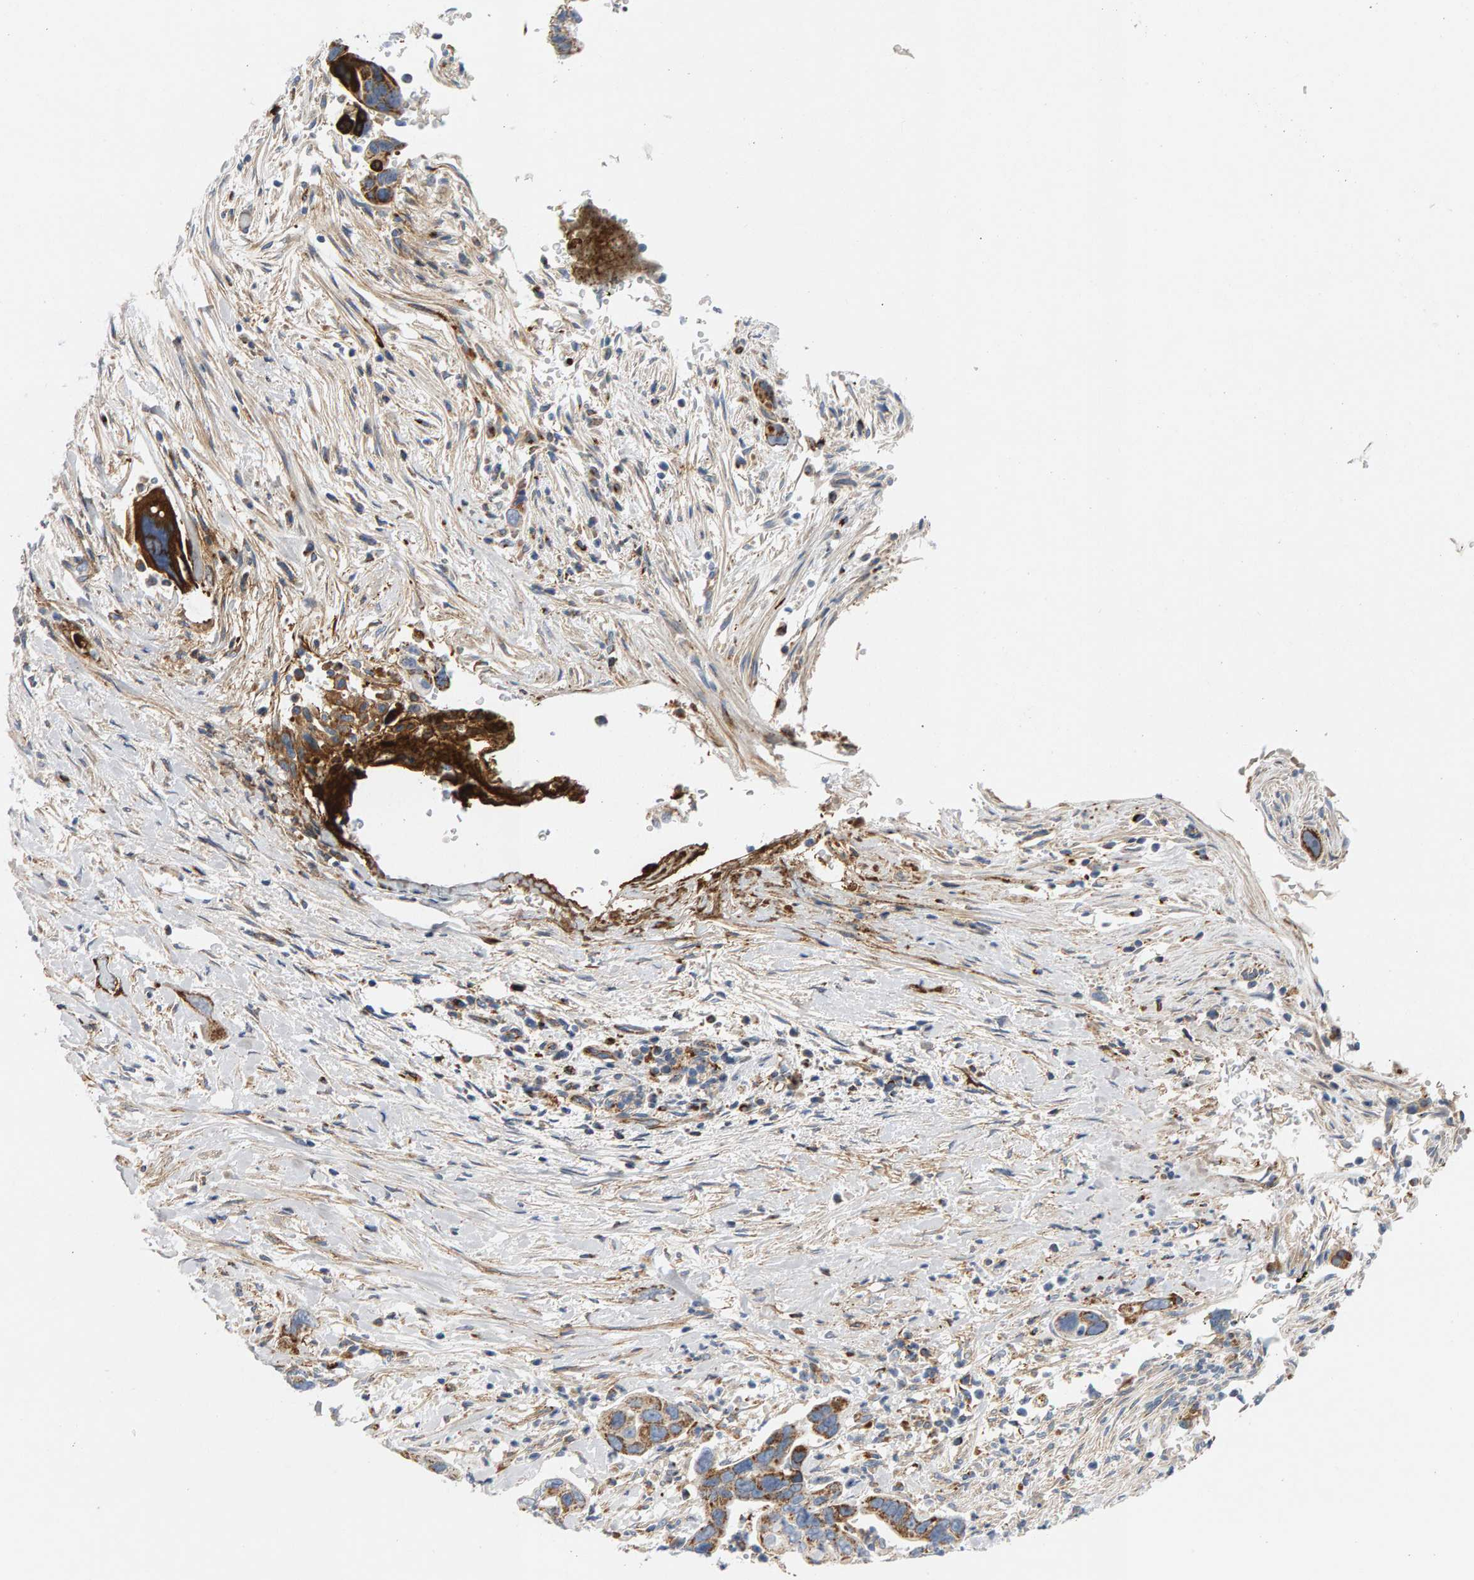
{"staining": {"intensity": "strong", "quantity": ">75%", "location": "cytoplasmic/membranous"}, "tissue": "pancreatic cancer", "cell_type": "Tumor cells", "image_type": "cancer", "snomed": [{"axis": "morphology", "description": "Adenocarcinoma, NOS"}, {"axis": "topography", "description": "Pancreas"}], "caption": "Protein expression analysis of pancreatic cancer (adenocarcinoma) exhibits strong cytoplasmic/membranous staining in approximately >75% of tumor cells. (DAB (3,3'-diaminobenzidine) IHC, brown staining for protein, blue staining for nuclei).", "gene": "GGTA1", "patient": {"sex": "female", "age": 70}}